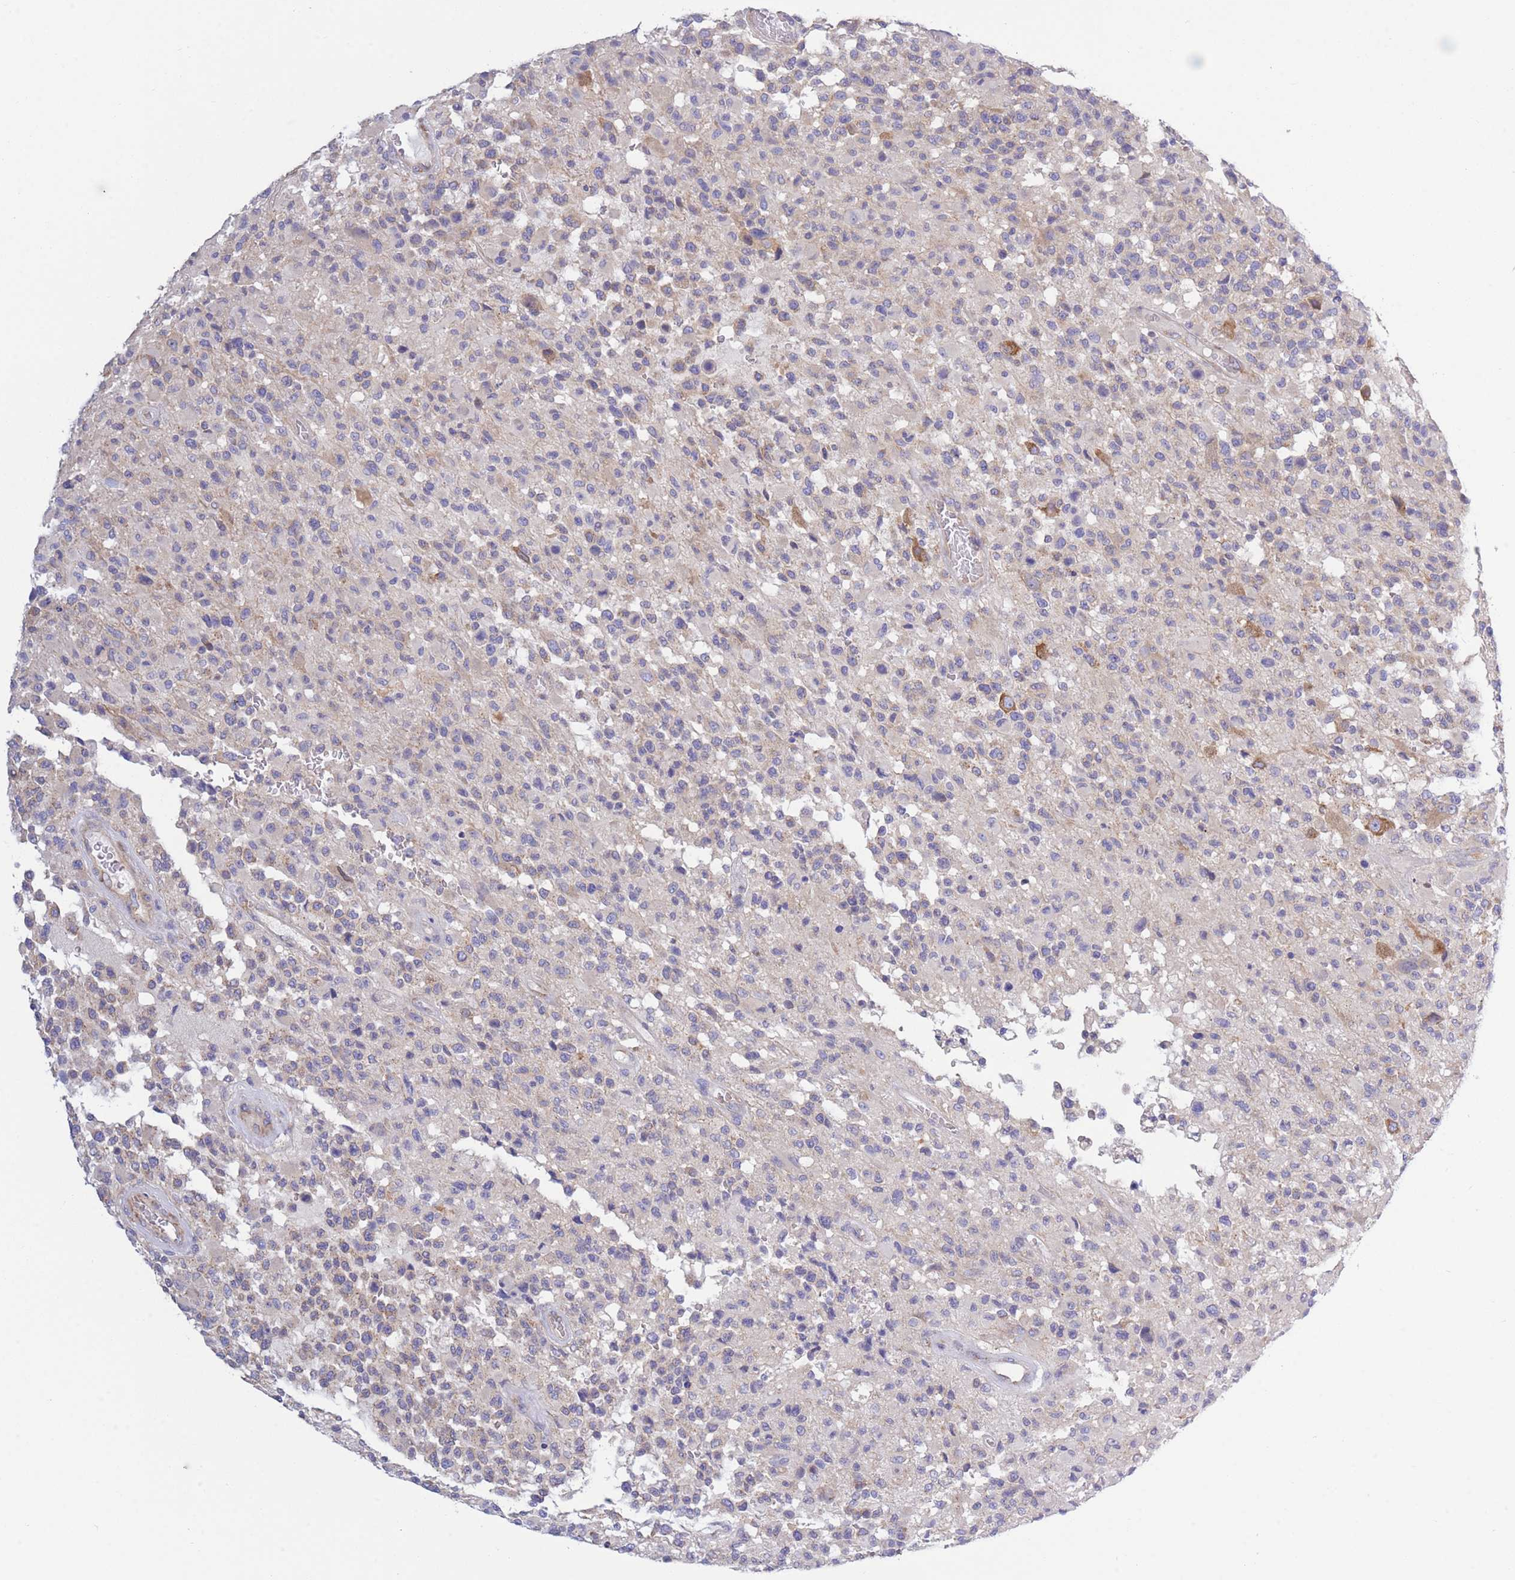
{"staining": {"intensity": "moderate", "quantity": "<25%", "location": "cytoplasmic/membranous"}, "tissue": "glioma", "cell_type": "Tumor cells", "image_type": "cancer", "snomed": [{"axis": "morphology", "description": "Glioma, malignant, High grade"}, {"axis": "morphology", "description": "Glioblastoma, NOS"}, {"axis": "topography", "description": "Brain"}], "caption": "Protein staining demonstrates moderate cytoplasmic/membranous positivity in approximately <25% of tumor cells in glioma.", "gene": "COPG2", "patient": {"sex": "male", "age": 60}}